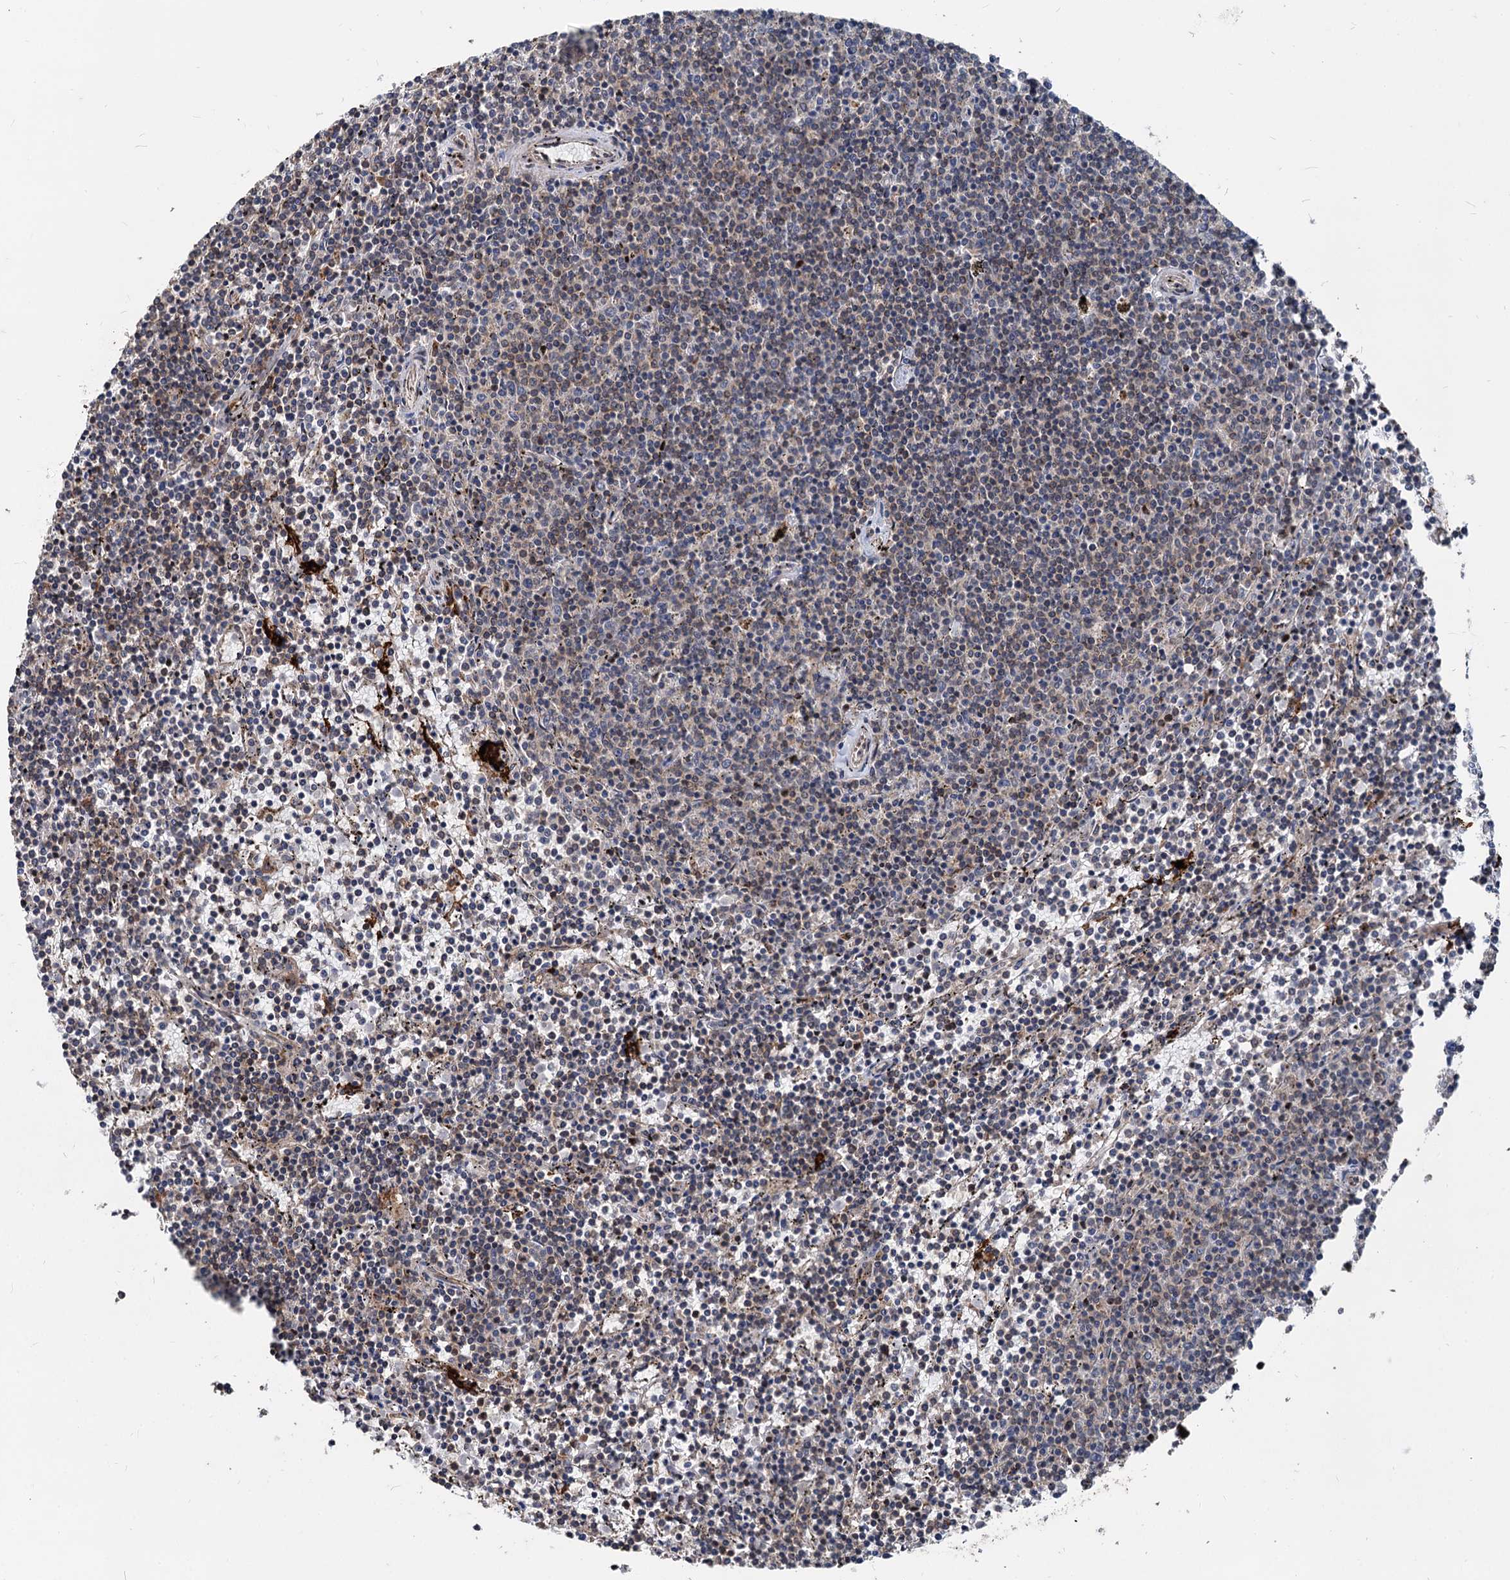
{"staining": {"intensity": "weak", "quantity": "<25%", "location": "cytoplasmic/membranous"}, "tissue": "lymphoma", "cell_type": "Tumor cells", "image_type": "cancer", "snomed": [{"axis": "morphology", "description": "Malignant lymphoma, non-Hodgkin's type, Low grade"}, {"axis": "topography", "description": "Spleen"}], "caption": "High magnification brightfield microscopy of lymphoma stained with DAB (brown) and counterstained with hematoxylin (blue): tumor cells show no significant positivity.", "gene": "STIM1", "patient": {"sex": "female", "age": 50}}